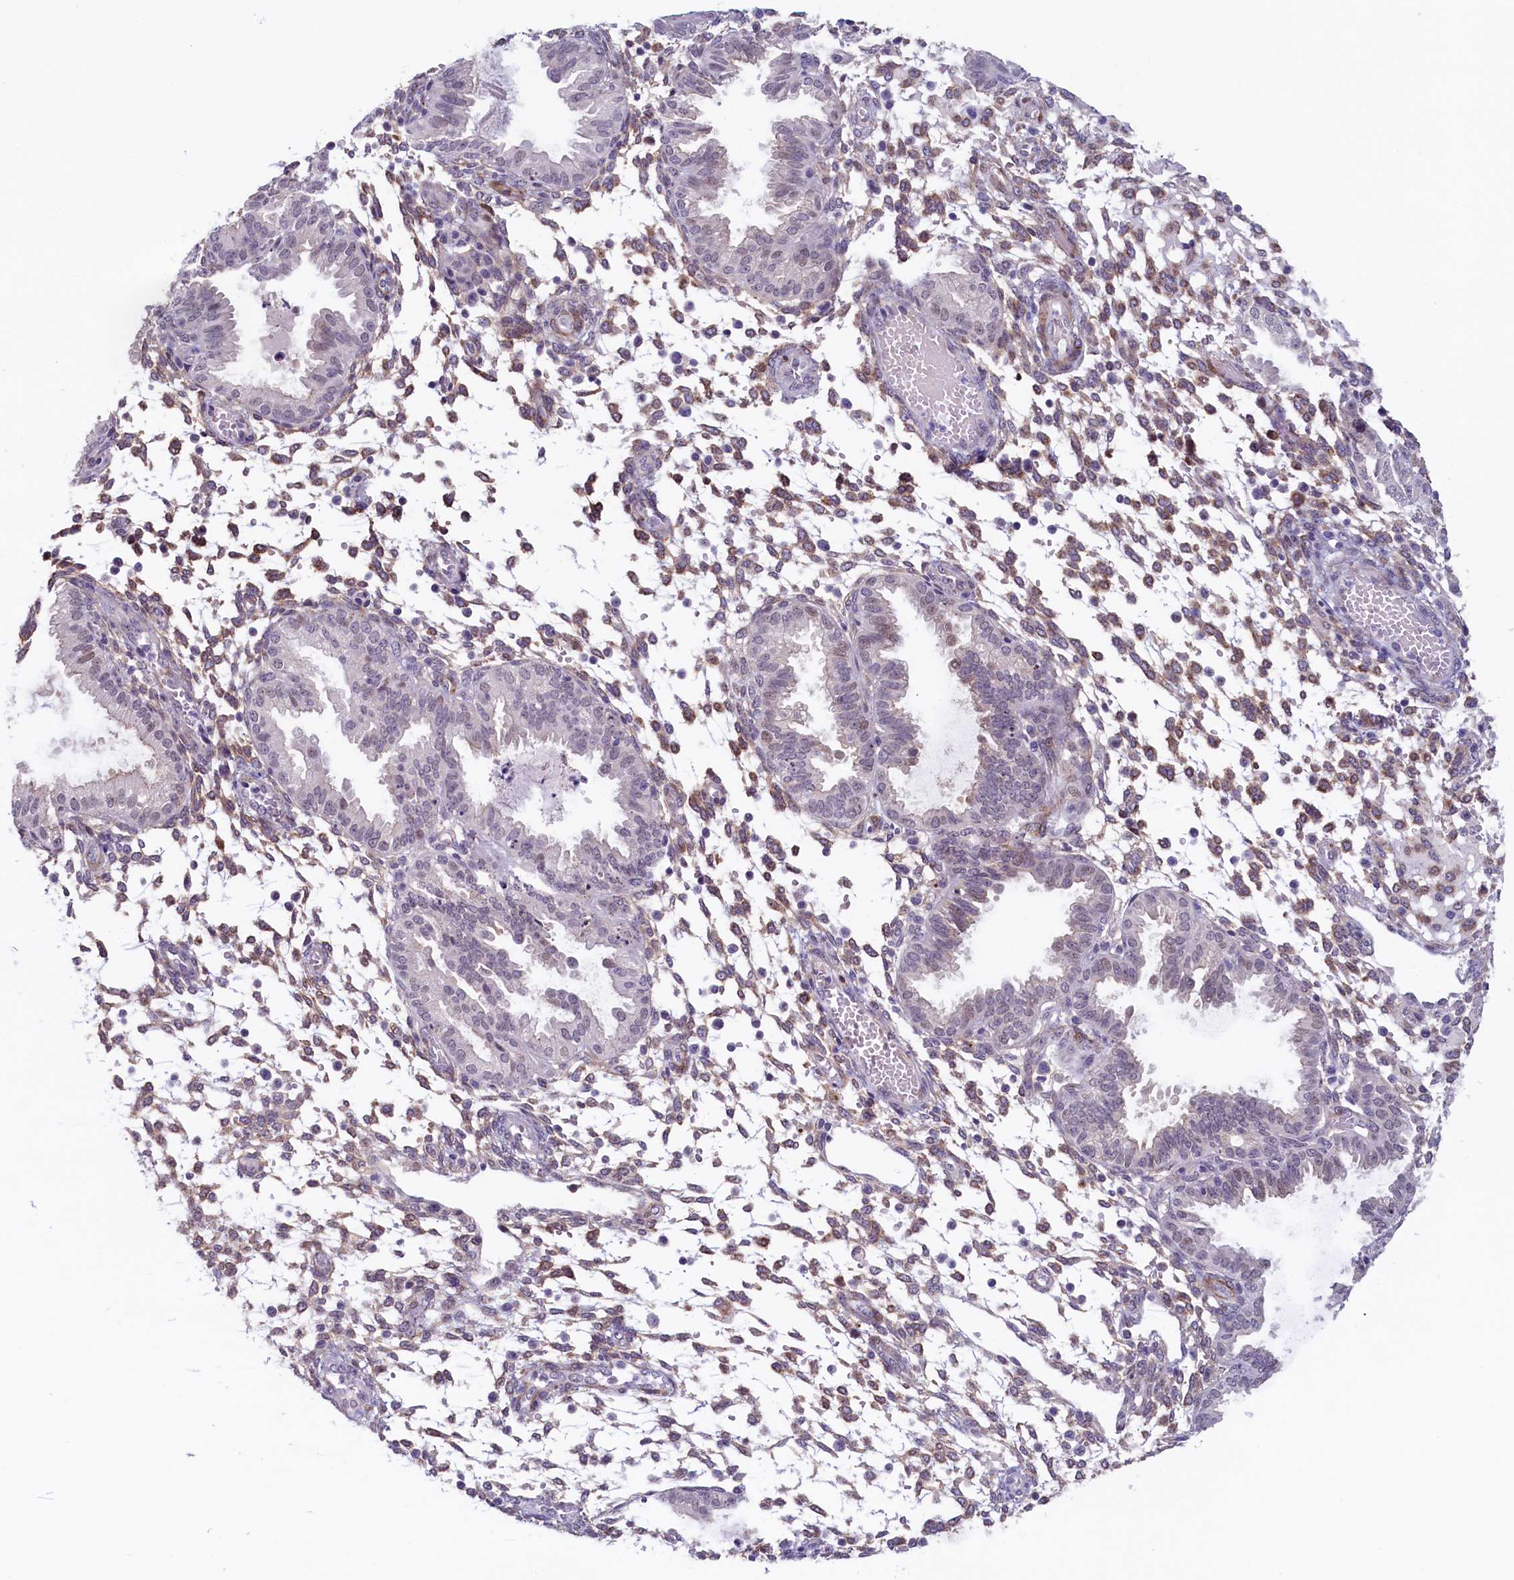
{"staining": {"intensity": "moderate", "quantity": "25%-75%", "location": "cytoplasmic/membranous"}, "tissue": "endometrium", "cell_type": "Cells in endometrial stroma", "image_type": "normal", "snomed": [{"axis": "morphology", "description": "Normal tissue, NOS"}, {"axis": "topography", "description": "Endometrium"}], "caption": "Unremarkable endometrium was stained to show a protein in brown. There is medium levels of moderate cytoplasmic/membranous staining in about 25%-75% of cells in endometrial stroma. (Brightfield microscopy of DAB IHC at high magnification).", "gene": "PACSIN3", "patient": {"sex": "female", "age": 33}}